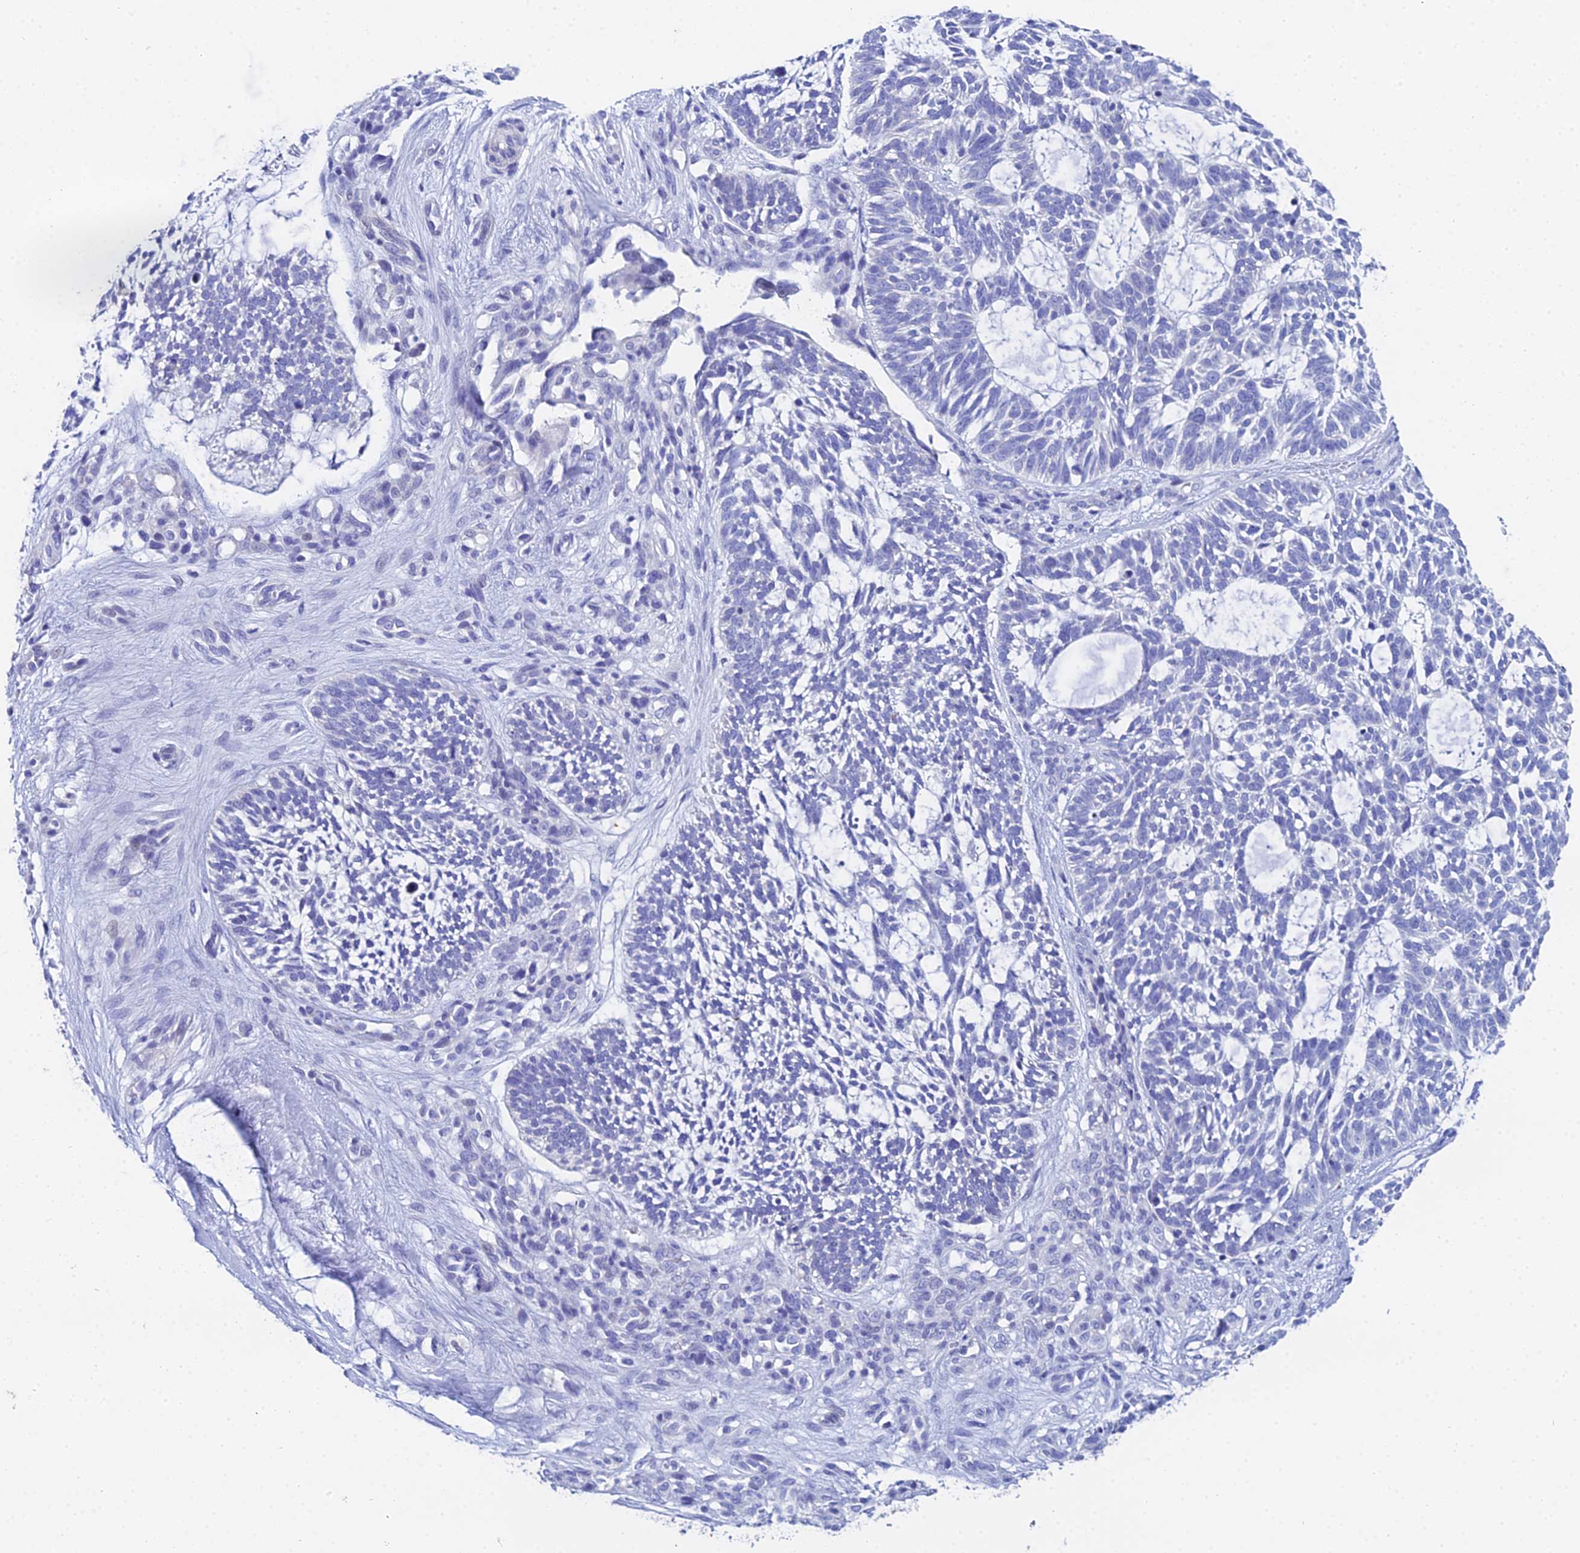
{"staining": {"intensity": "negative", "quantity": "none", "location": "none"}, "tissue": "skin cancer", "cell_type": "Tumor cells", "image_type": "cancer", "snomed": [{"axis": "morphology", "description": "Basal cell carcinoma"}, {"axis": "topography", "description": "Skin"}], "caption": "Histopathology image shows no significant protein staining in tumor cells of basal cell carcinoma (skin).", "gene": "OCM", "patient": {"sex": "male", "age": 88}}